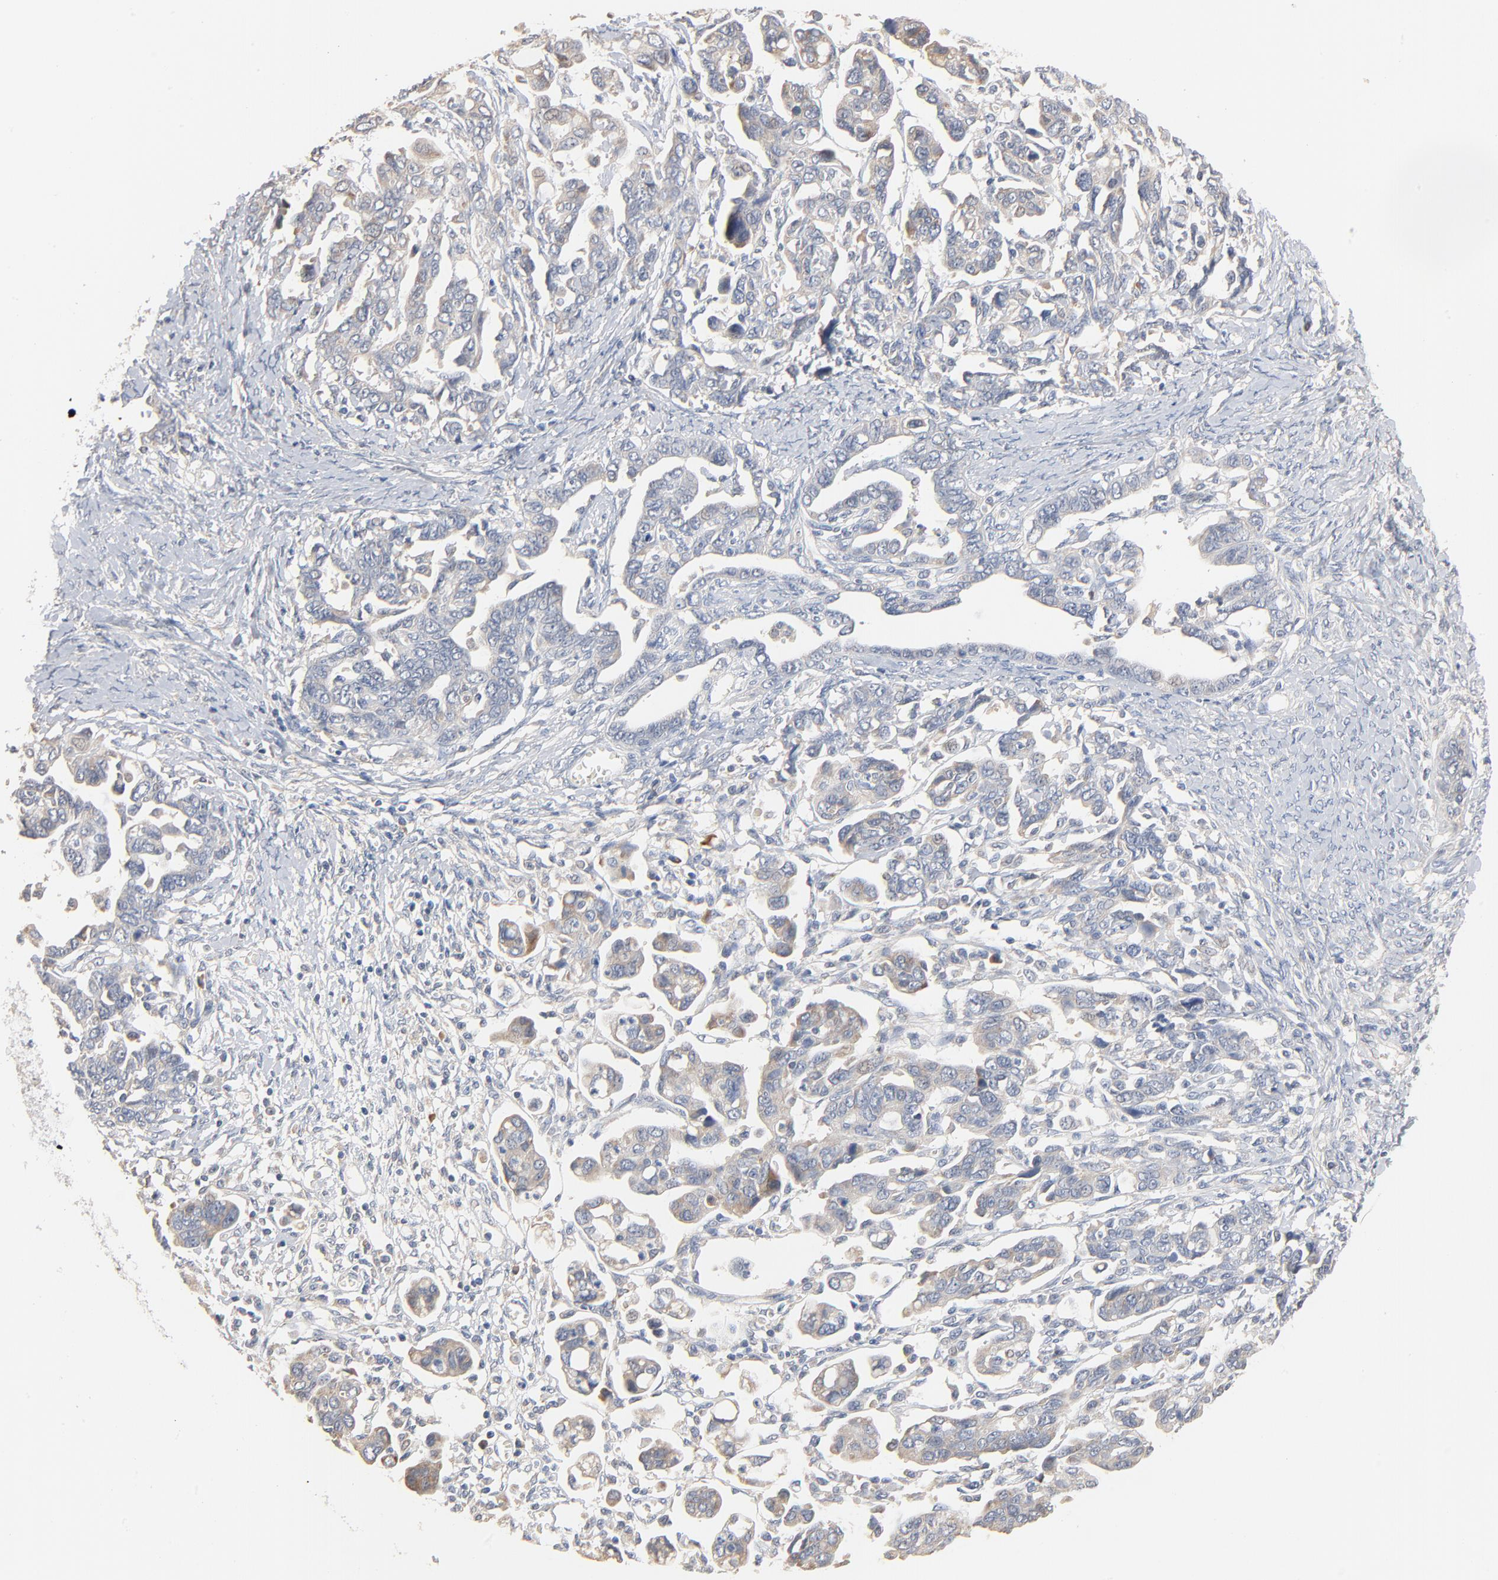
{"staining": {"intensity": "negative", "quantity": "none", "location": "none"}, "tissue": "ovarian cancer", "cell_type": "Tumor cells", "image_type": "cancer", "snomed": [{"axis": "morphology", "description": "Cystadenocarcinoma, serous, NOS"}, {"axis": "topography", "description": "Ovary"}], "caption": "Immunohistochemical staining of human ovarian cancer (serous cystadenocarcinoma) displays no significant positivity in tumor cells. Nuclei are stained in blue.", "gene": "ZDHHC8", "patient": {"sex": "female", "age": 69}}